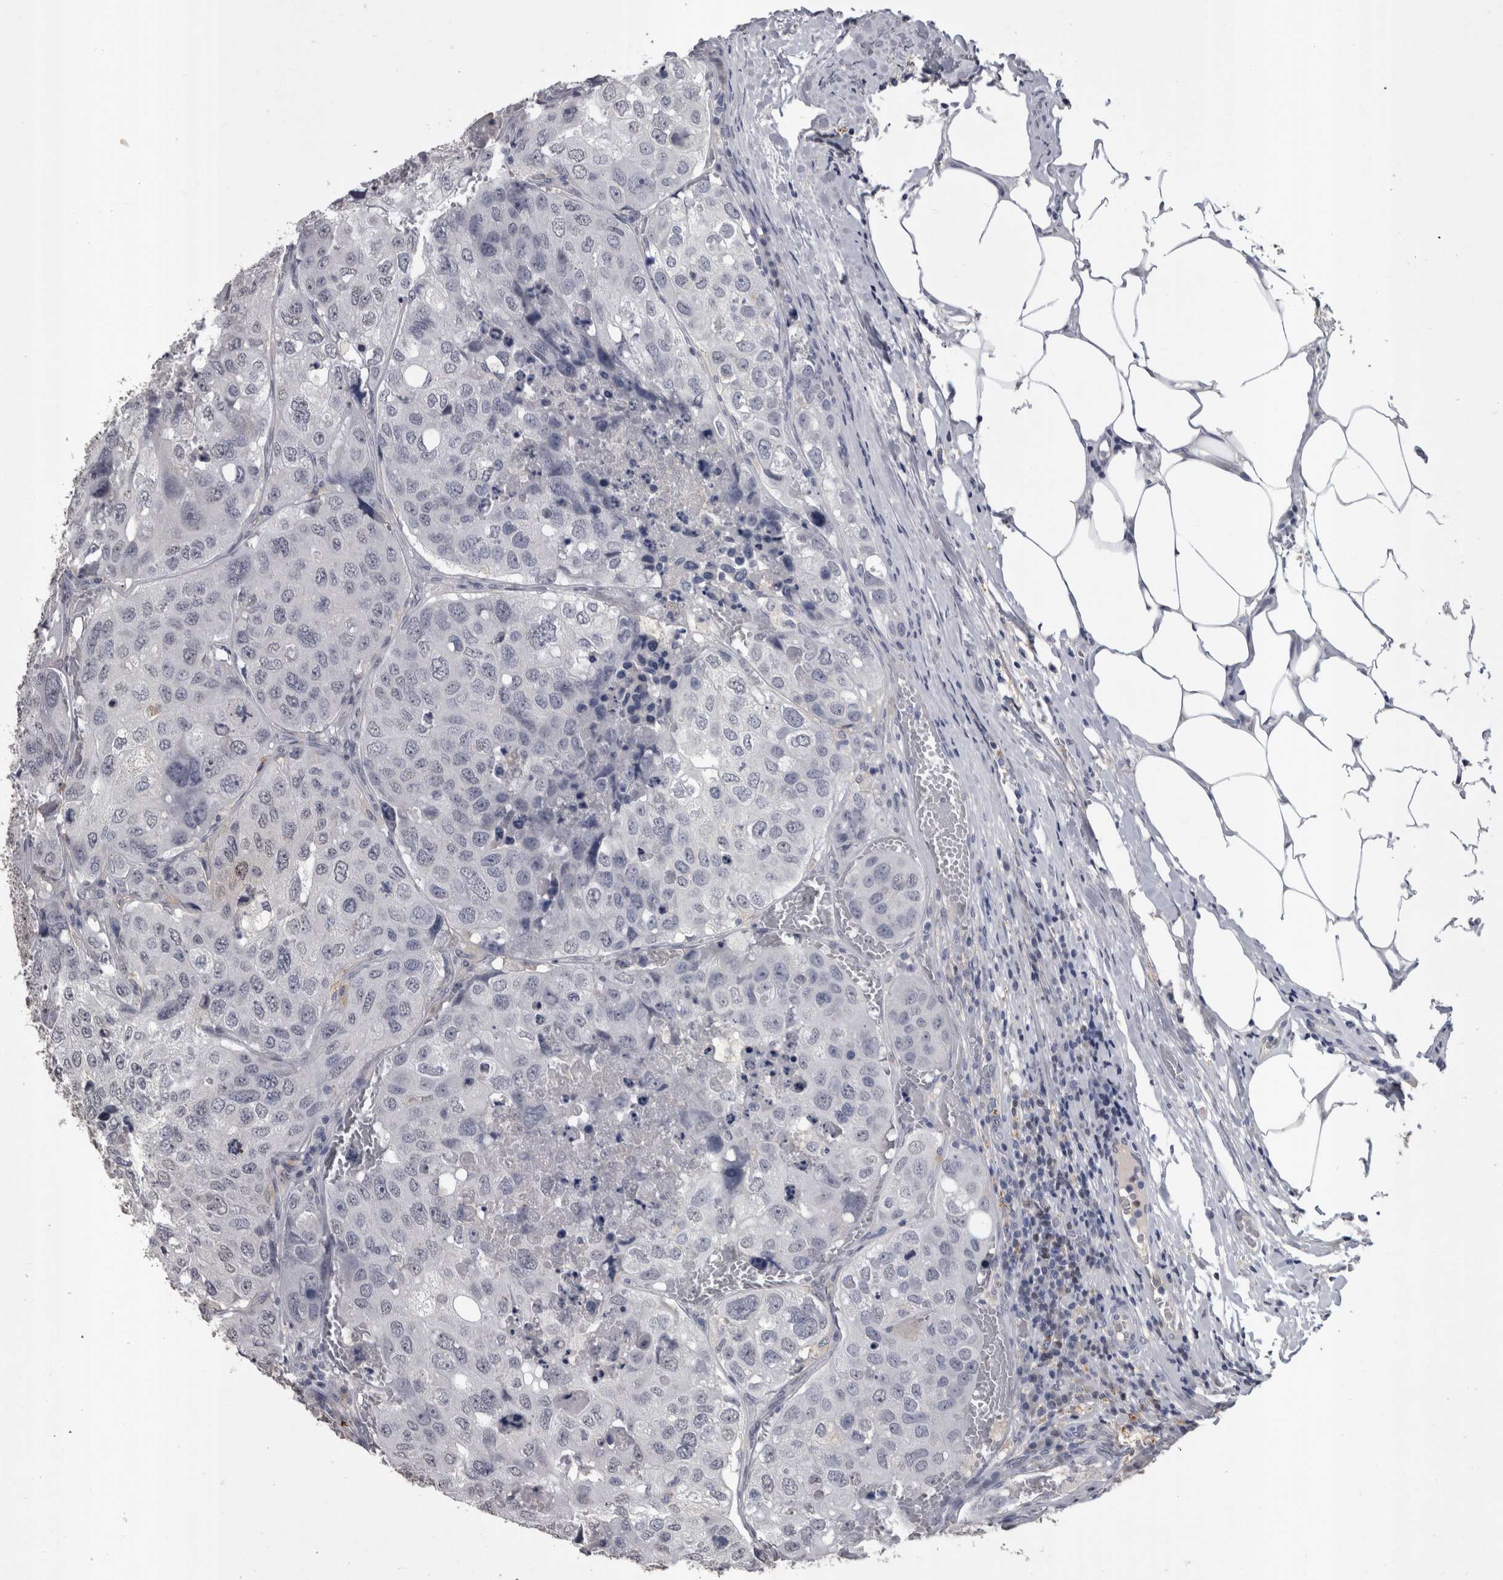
{"staining": {"intensity": "negative", "quantity": "none", "location": "none"}, "tissue": "urothelial cancer", "cell_type": "Tumor cells", "image_type": "cancer", "snomed": [{"axis": "morphology", "description": "Urothelial carcinoma, High grade"}, {"axis": "topography", "description": "Lymph node"}, {"axis": "topography", "description": "Urinary bladder"}], "caption": "Immunohistochemistry (IHC) photomicrograph of human urothelial carcinoma (high-grade) stained for a protein (brown), which displays no staining in tumor cells.", "gene": "PAX5", "patient": {"sex": "male", "age": 51}}